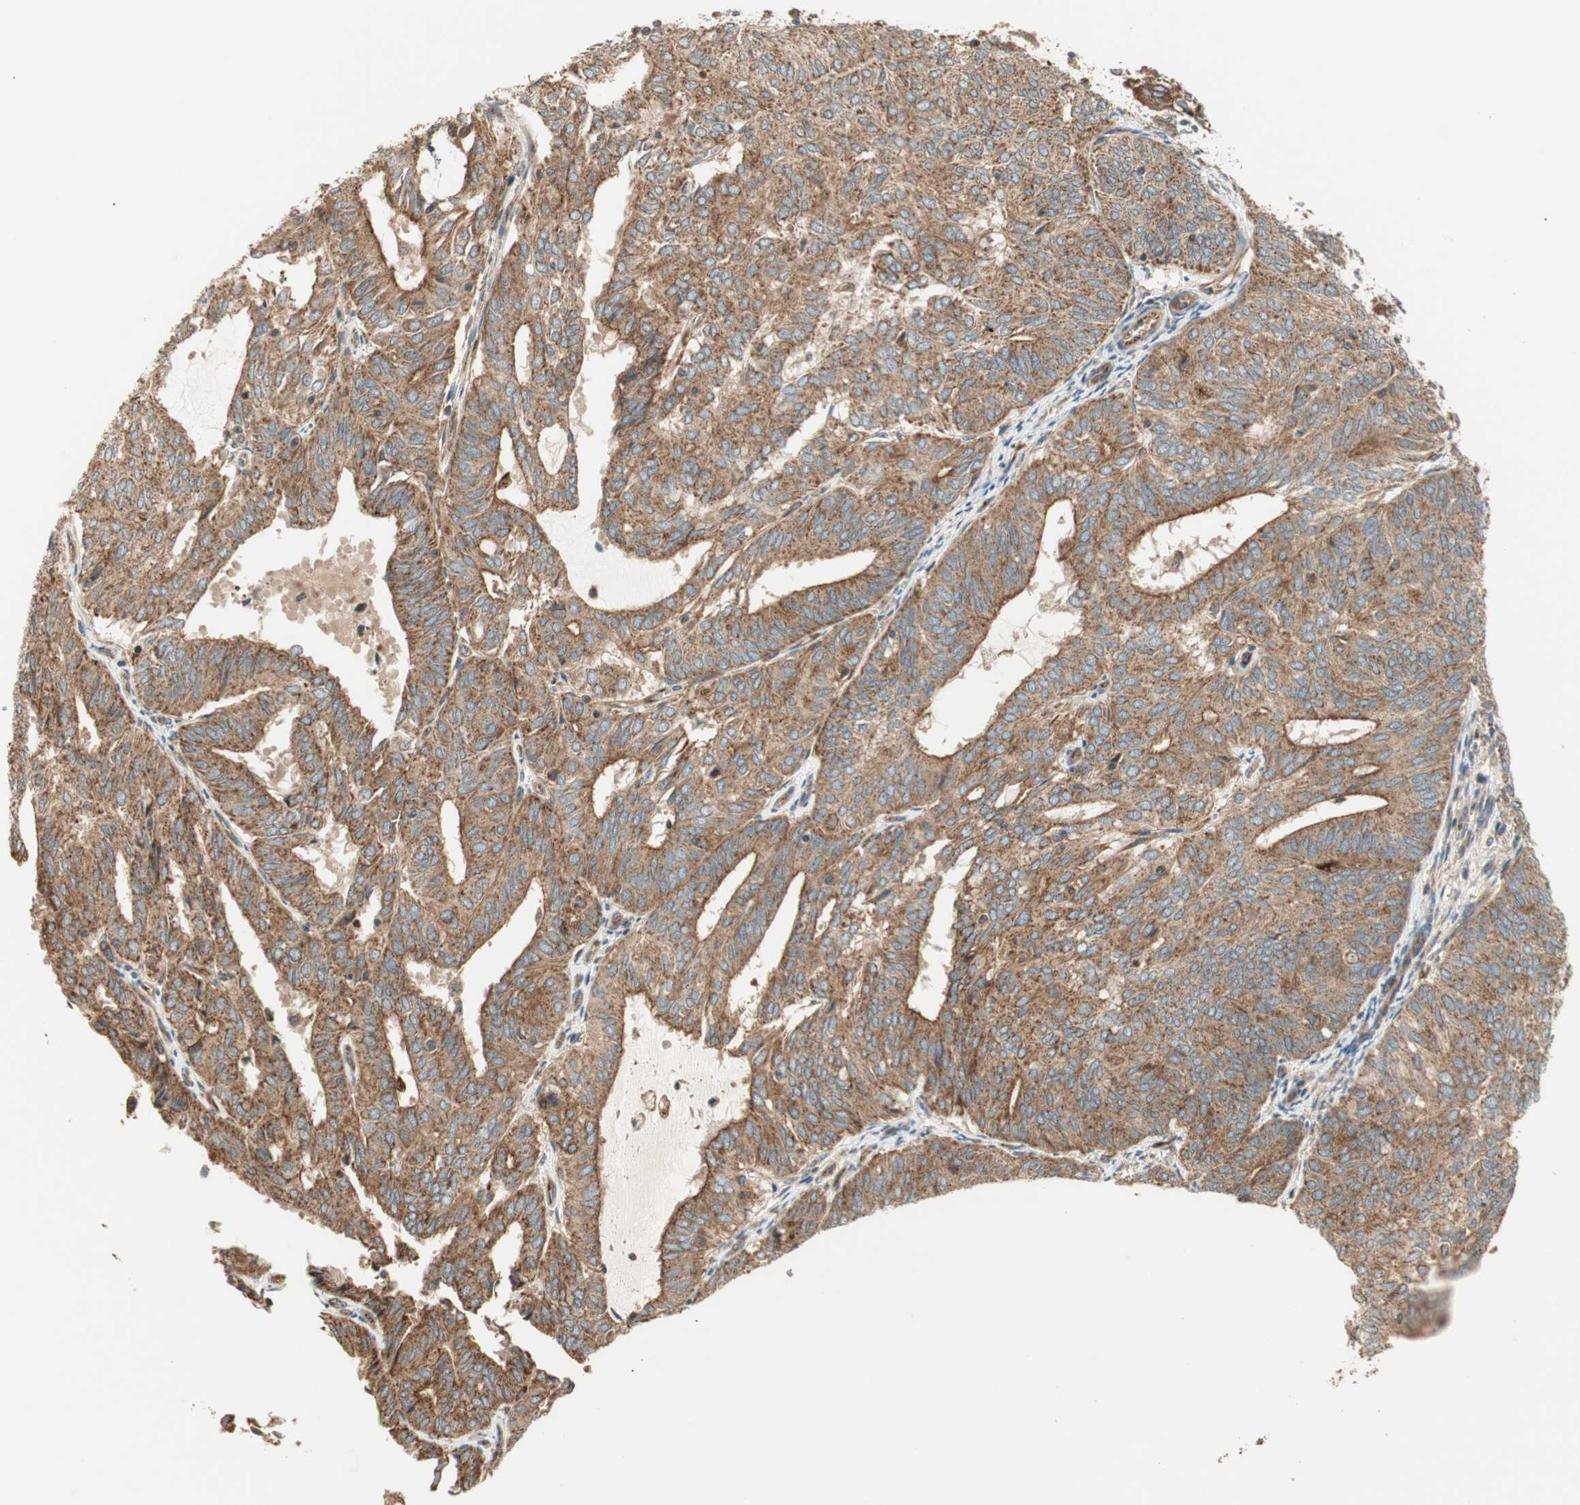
{"staining": {"intensity": "moderate", "quantity": ">75%", "location": "cytoplasmic/membranous"}, "tissue": "endometrial cancer", "cell_type": "Tumor cells", "image_type": "cancer", "snomed": [{"axis": "morphology", "description": "Adenocarcinoma, NOS"}, {"axis": "topography", "description": "Uterus"}], "caption": "A medium amount of moderate cytoplasmic/membranous positivity is identified in approximately >75% of tumor cells in endometrial adenocarcinoma tissue.", "gene": "CTTNBP2NL", "patient": {"sex": "female", "age": 60}}